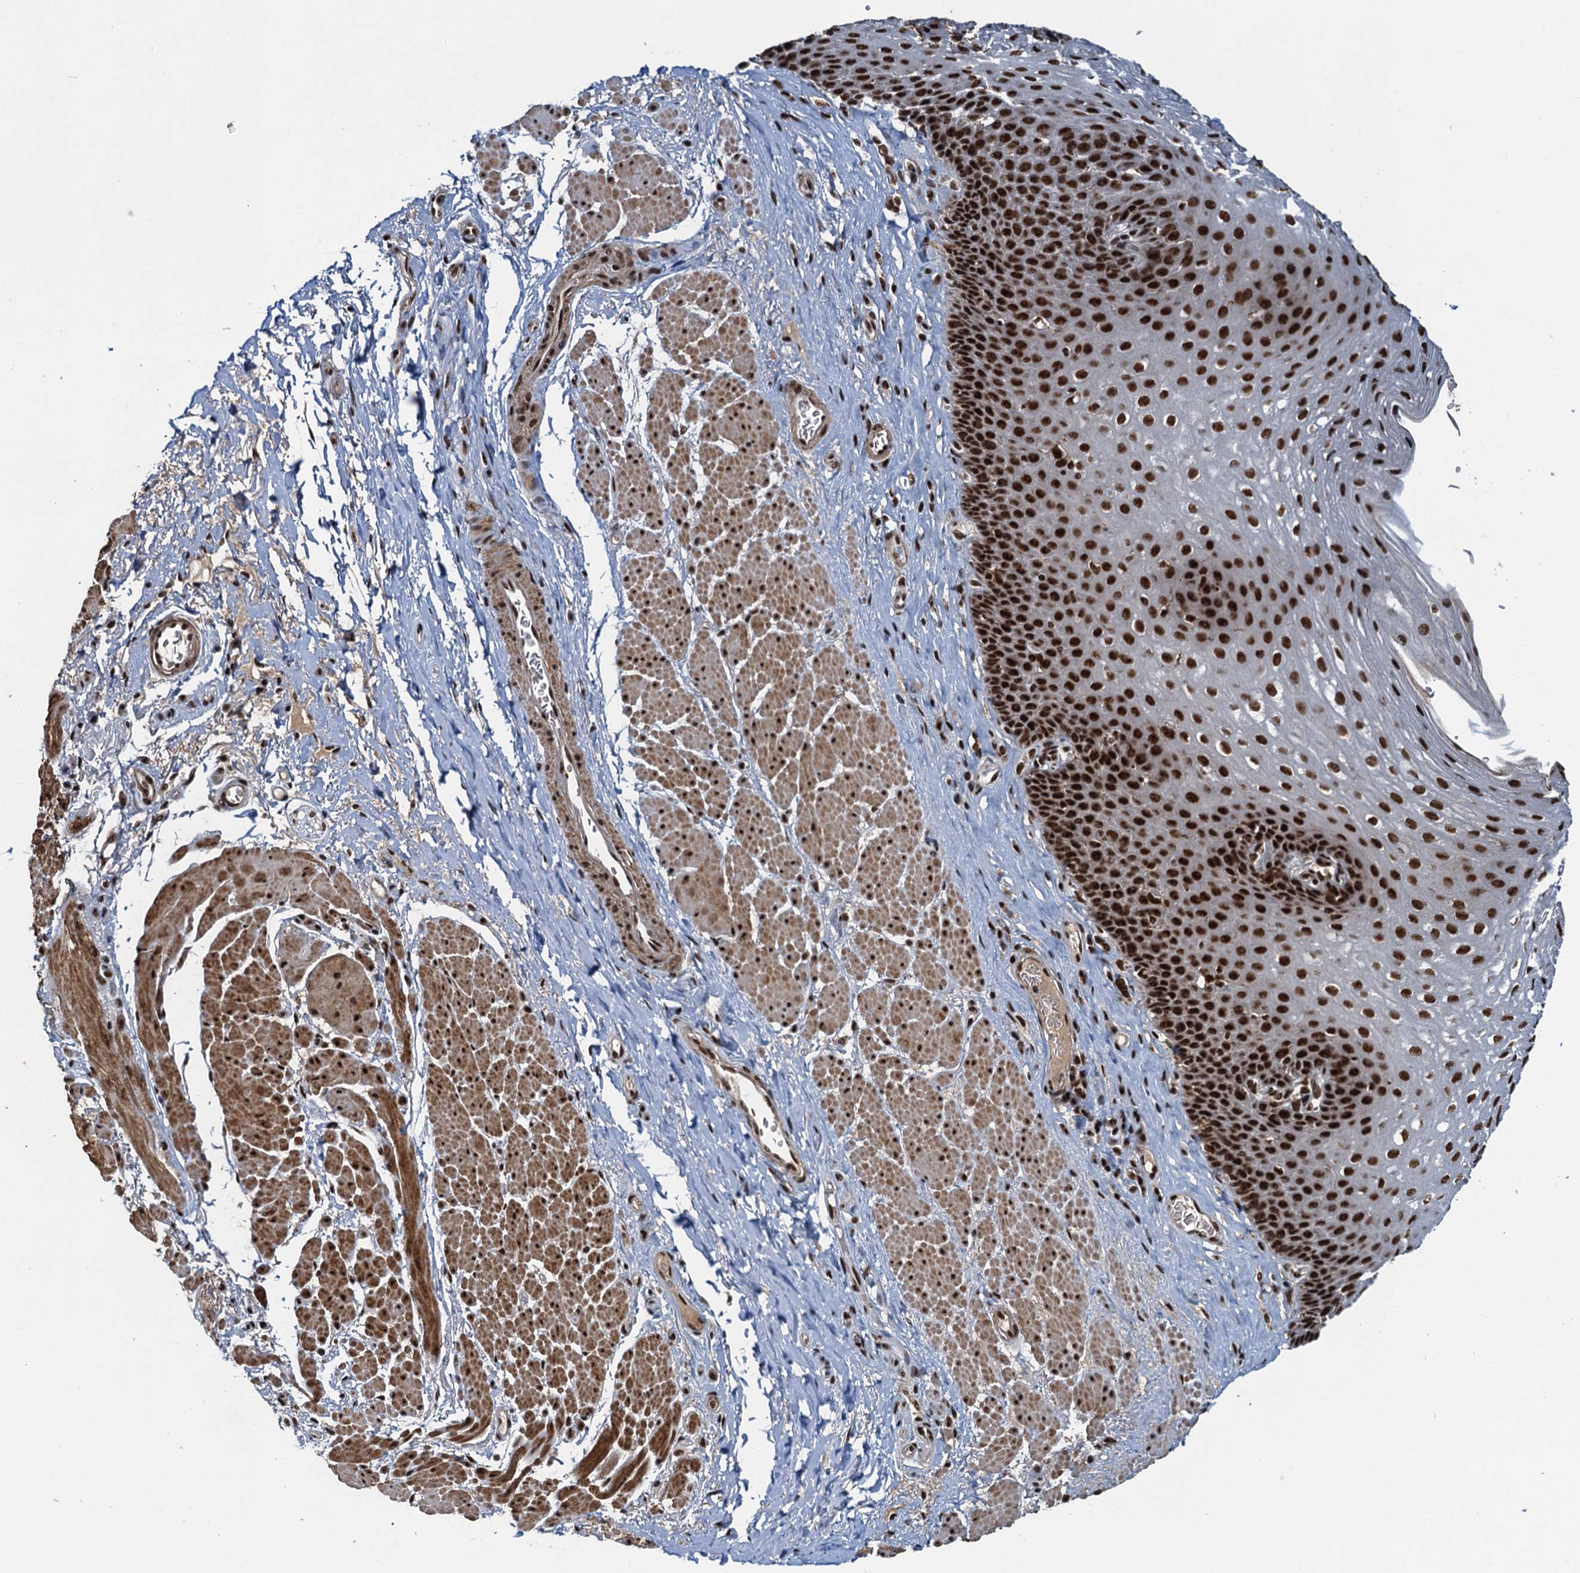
{"staining": {"intensity": "strong", "quantity": ">75%", "location": "nuclear"}, "tissue": "esophagus", "cell_type": "Squamous epithelial cells", "image_type": "normal", "snomed": [{"axis": "morphology", "description": "Normal tissue, NOS"}, {"axis": "topography", "description": "Esophagus"}], "caption": "A high amount of strong nuclear positivity is present in approximately >75% of squamous epithelial cells in unremarkable esophagus.", "gene": "ZC3H18", "patient": {"sex": "female", "age": 66}}